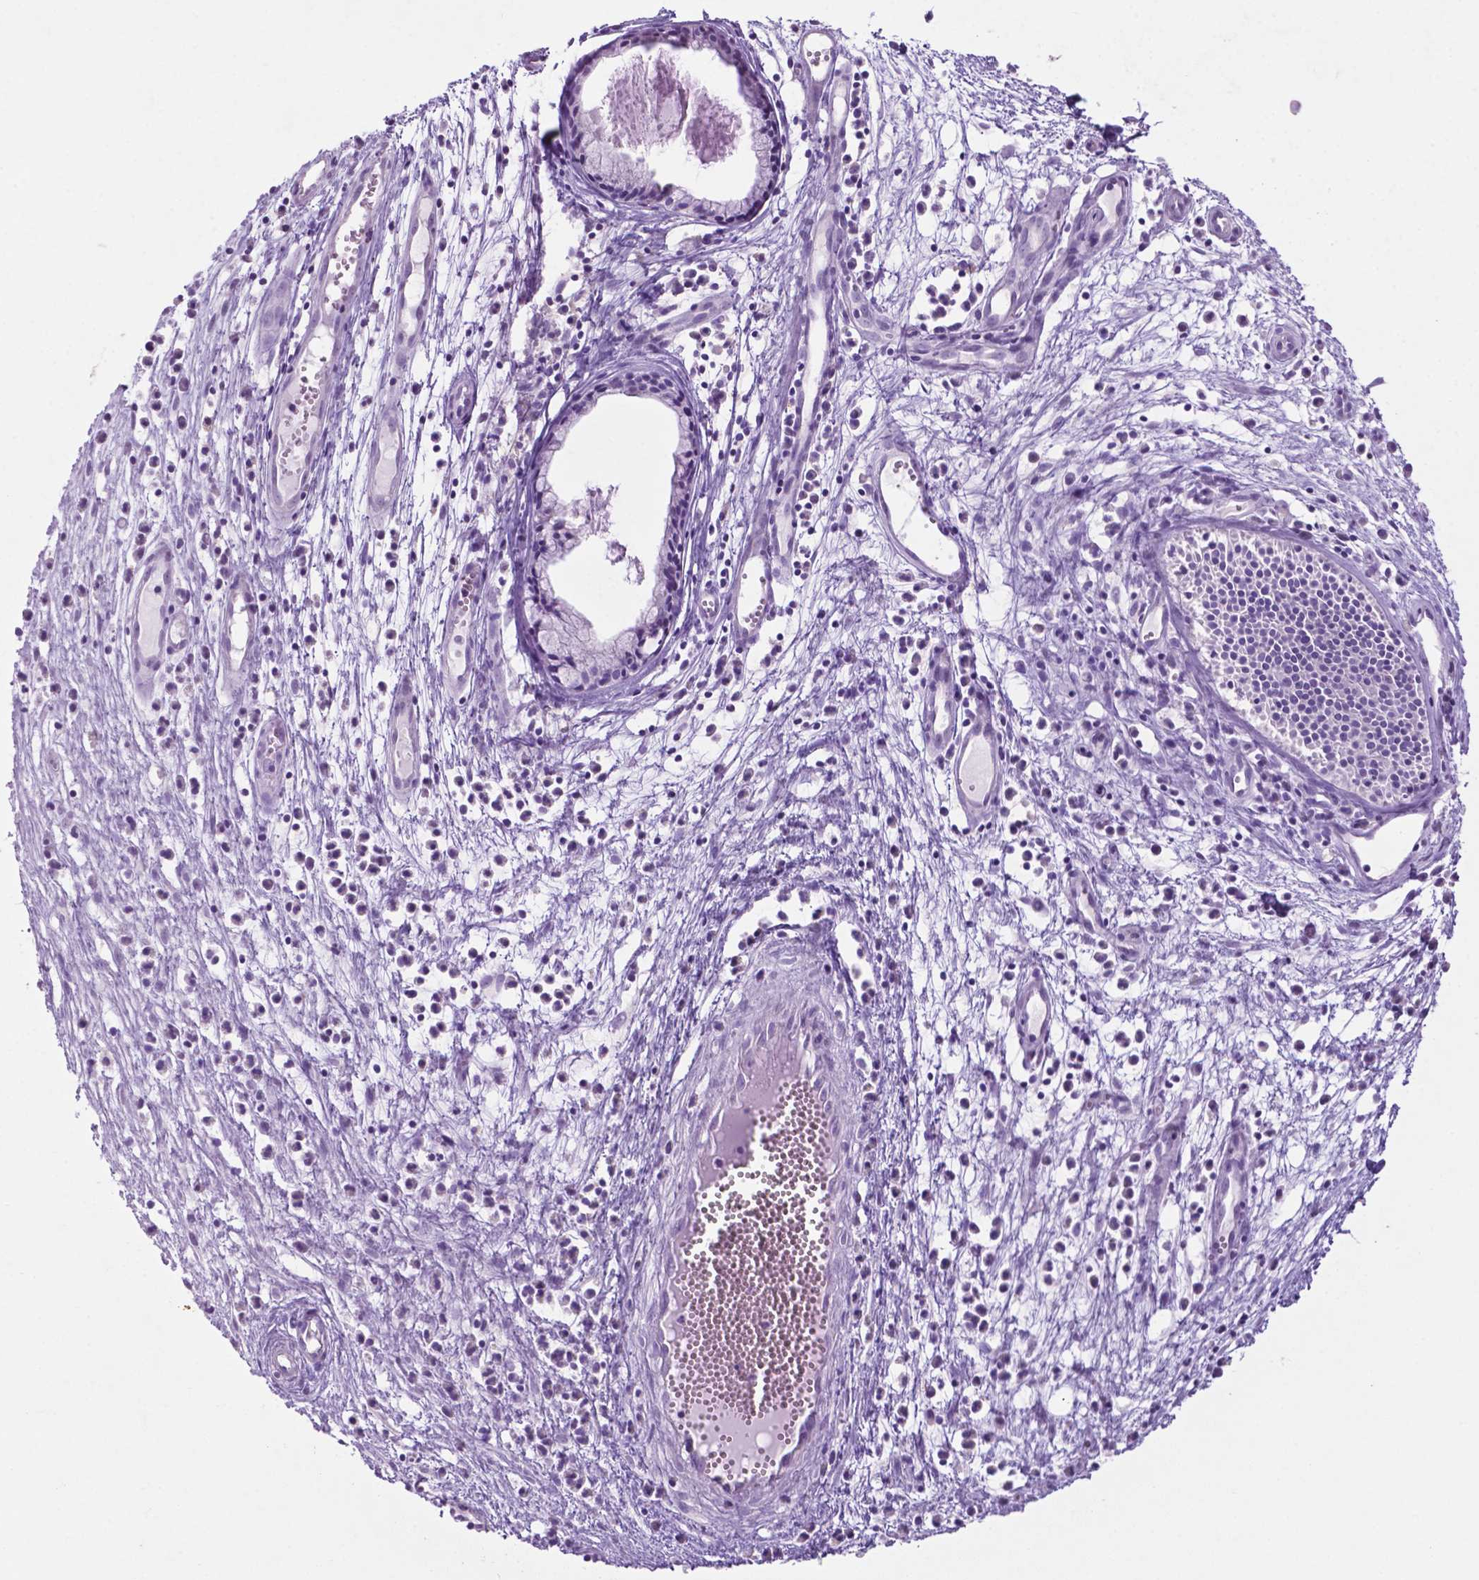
{"staining": {"intensity": "negative", "quantity": "none", "location": "none"}, "tissue": "nasopharynx", "cell_type": "Respiratory epithelial cells", "image_type": "normal", "snomed": [{"axis": "morphology", "description": "Normal tissue, NOS"}, {"axis": "topography", "description": "Nasopharynx"}], "caption": "Immunohistochemistry of unremarkable human nasopharynx shows no positivity in respiratory epithelial cells.", "gene": "PHGR1", "patient": {"sex": "male", "age": 31}}